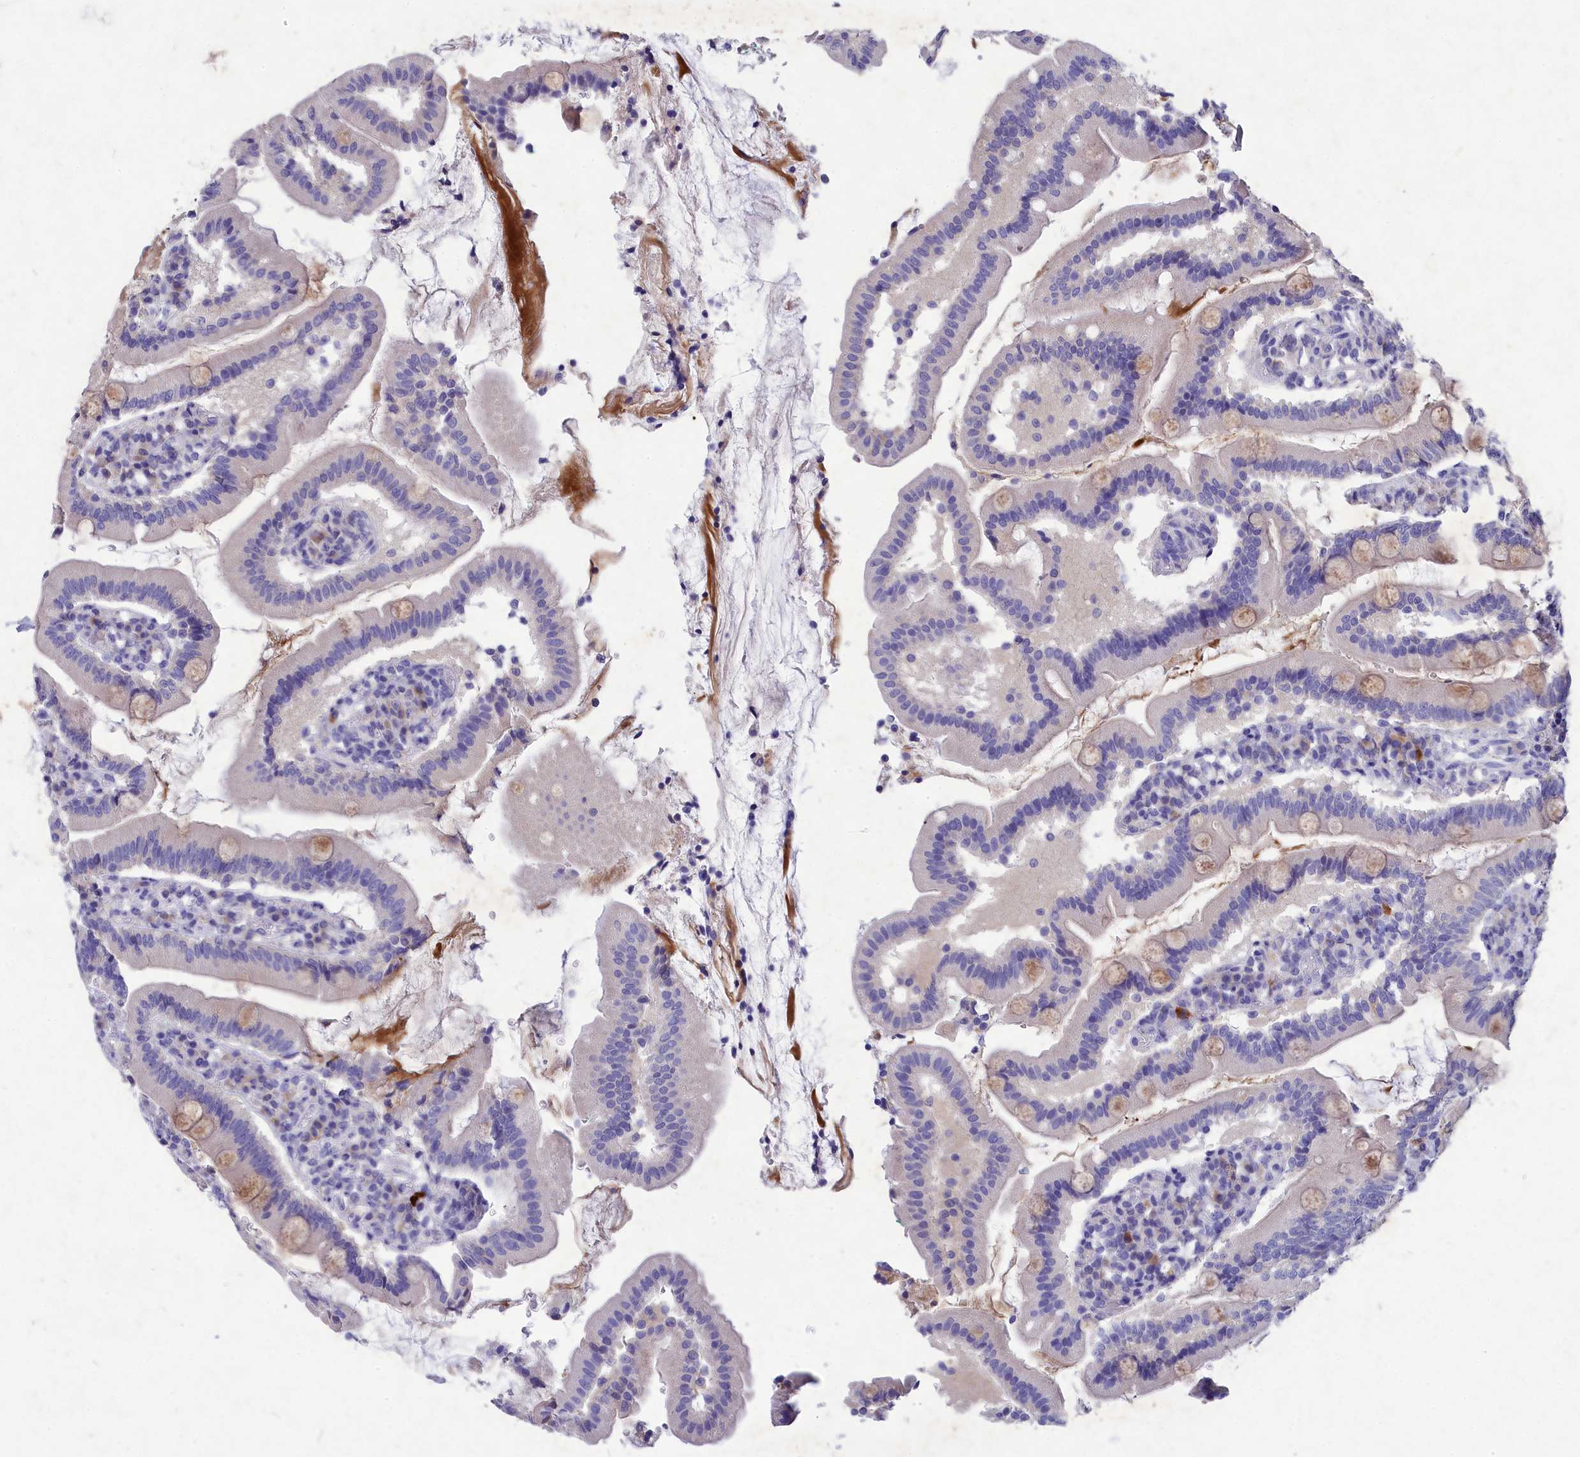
{"staining": {"intensity": "weak", "quantity": "<25%", "location": "cytoplasmic/membranous"}, "tissue": "duodenum", "cell_type": "Glandular cells", "image_type": "normal", "snomed": [{"axis": "morphology", "description": "Normal tissue, NOS"}, {"axis": "topography", "description": "Duodenum"}], "caption": "Protein analysis of unremarkable duodenum reveals no significant expression in glandular cells. (Immunohistochemistry (ihc), brightfield microscopy, high magnification).", "gene": "DEFB119", "patient": {"sex": "female", "age": 67}}